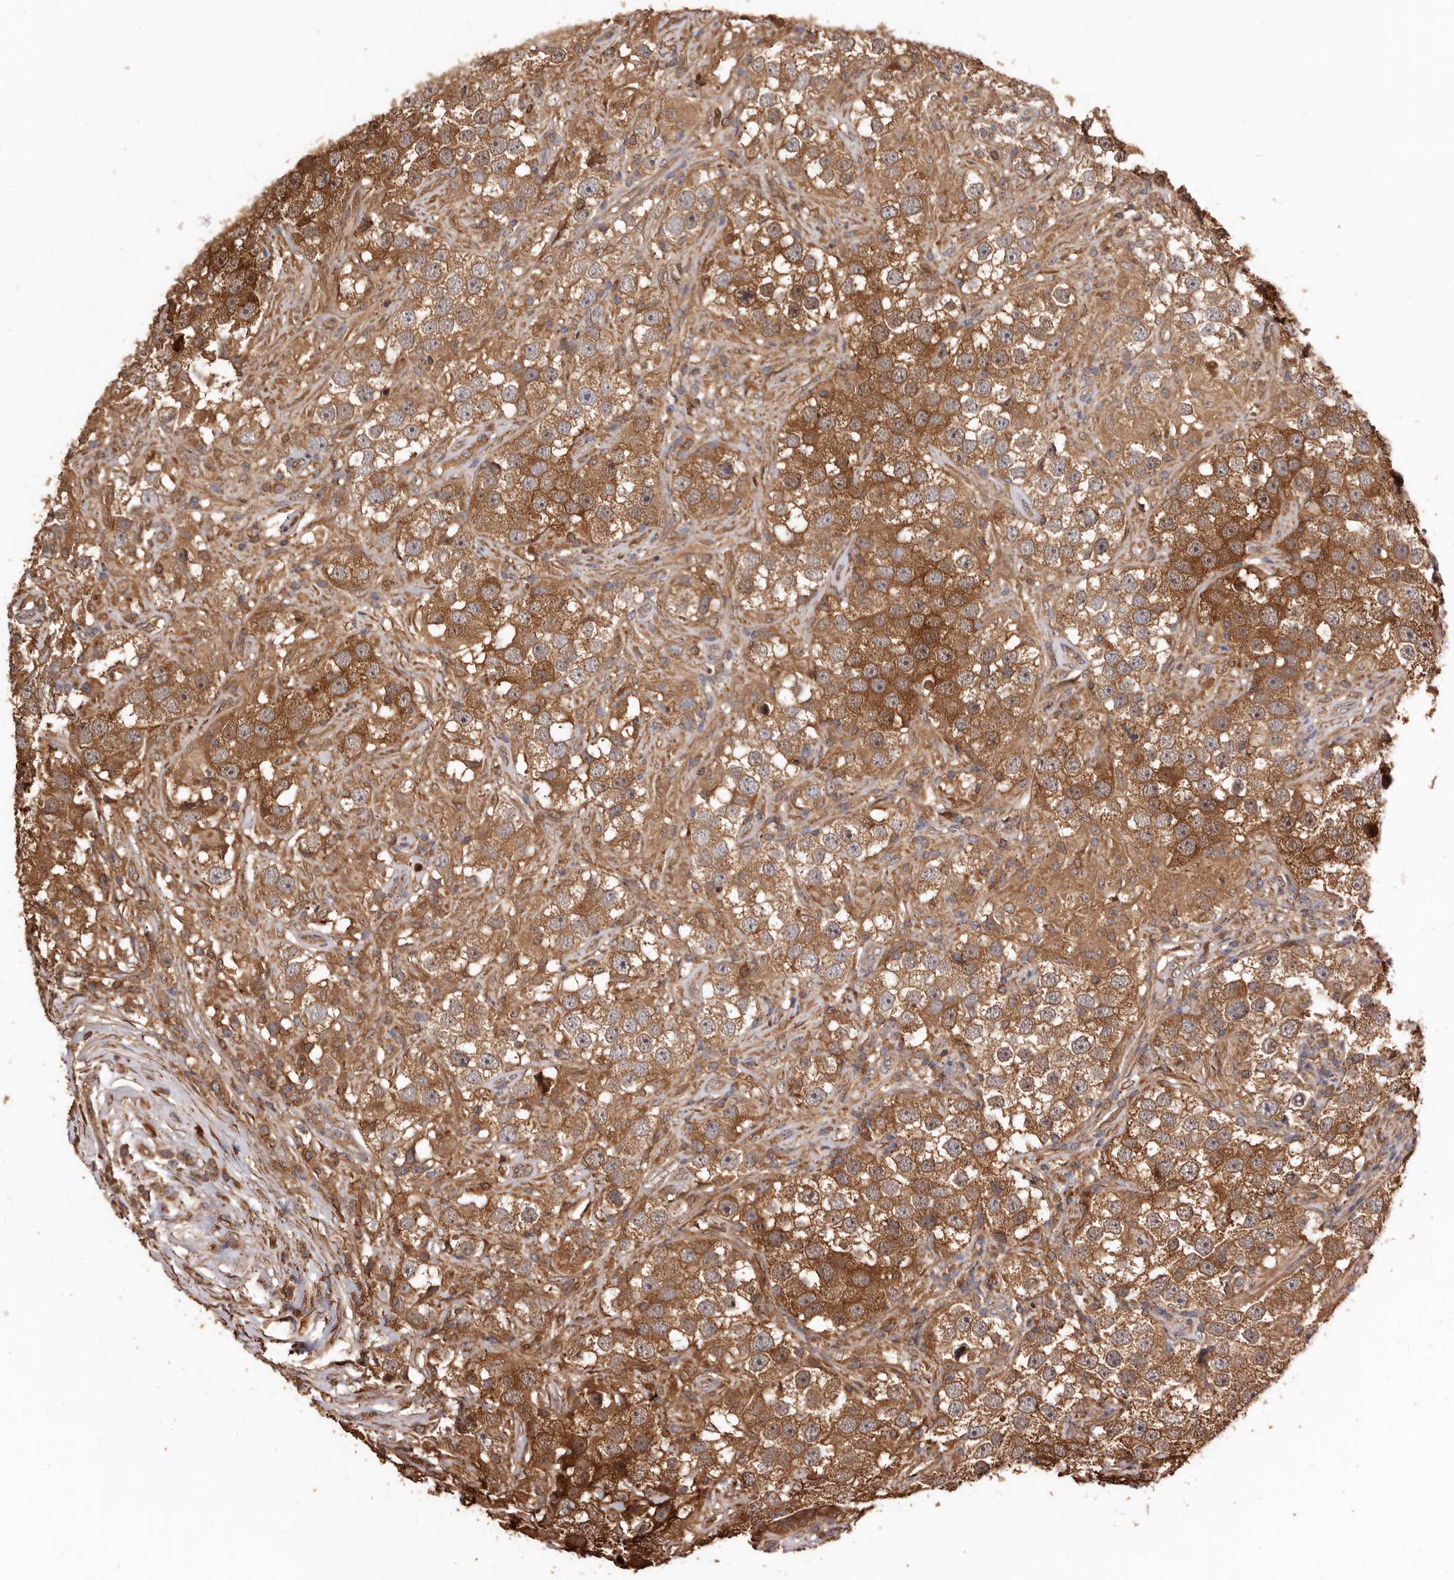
{"staining": {"intensity": "moderate", "quantity": ">75%", "location": "cytoplasmic/membranous"}, "tissue": "testis cancer", "cell_type": "Tumor cells", "image_type": "cancer", "snomed": [{"axis": "morphology", "description": "Seminoma, NOS"}, {"axis": "topography", "description": "Testis"}], "caption": "This histopathology image reveals IHC staining of testis cancer (seminoma), with medium moderate cytoplasmic/membranous expression in about >75% of tumor cells.", "gene": "COQ8B", "patient": {"sex": "male", "age": 49}}